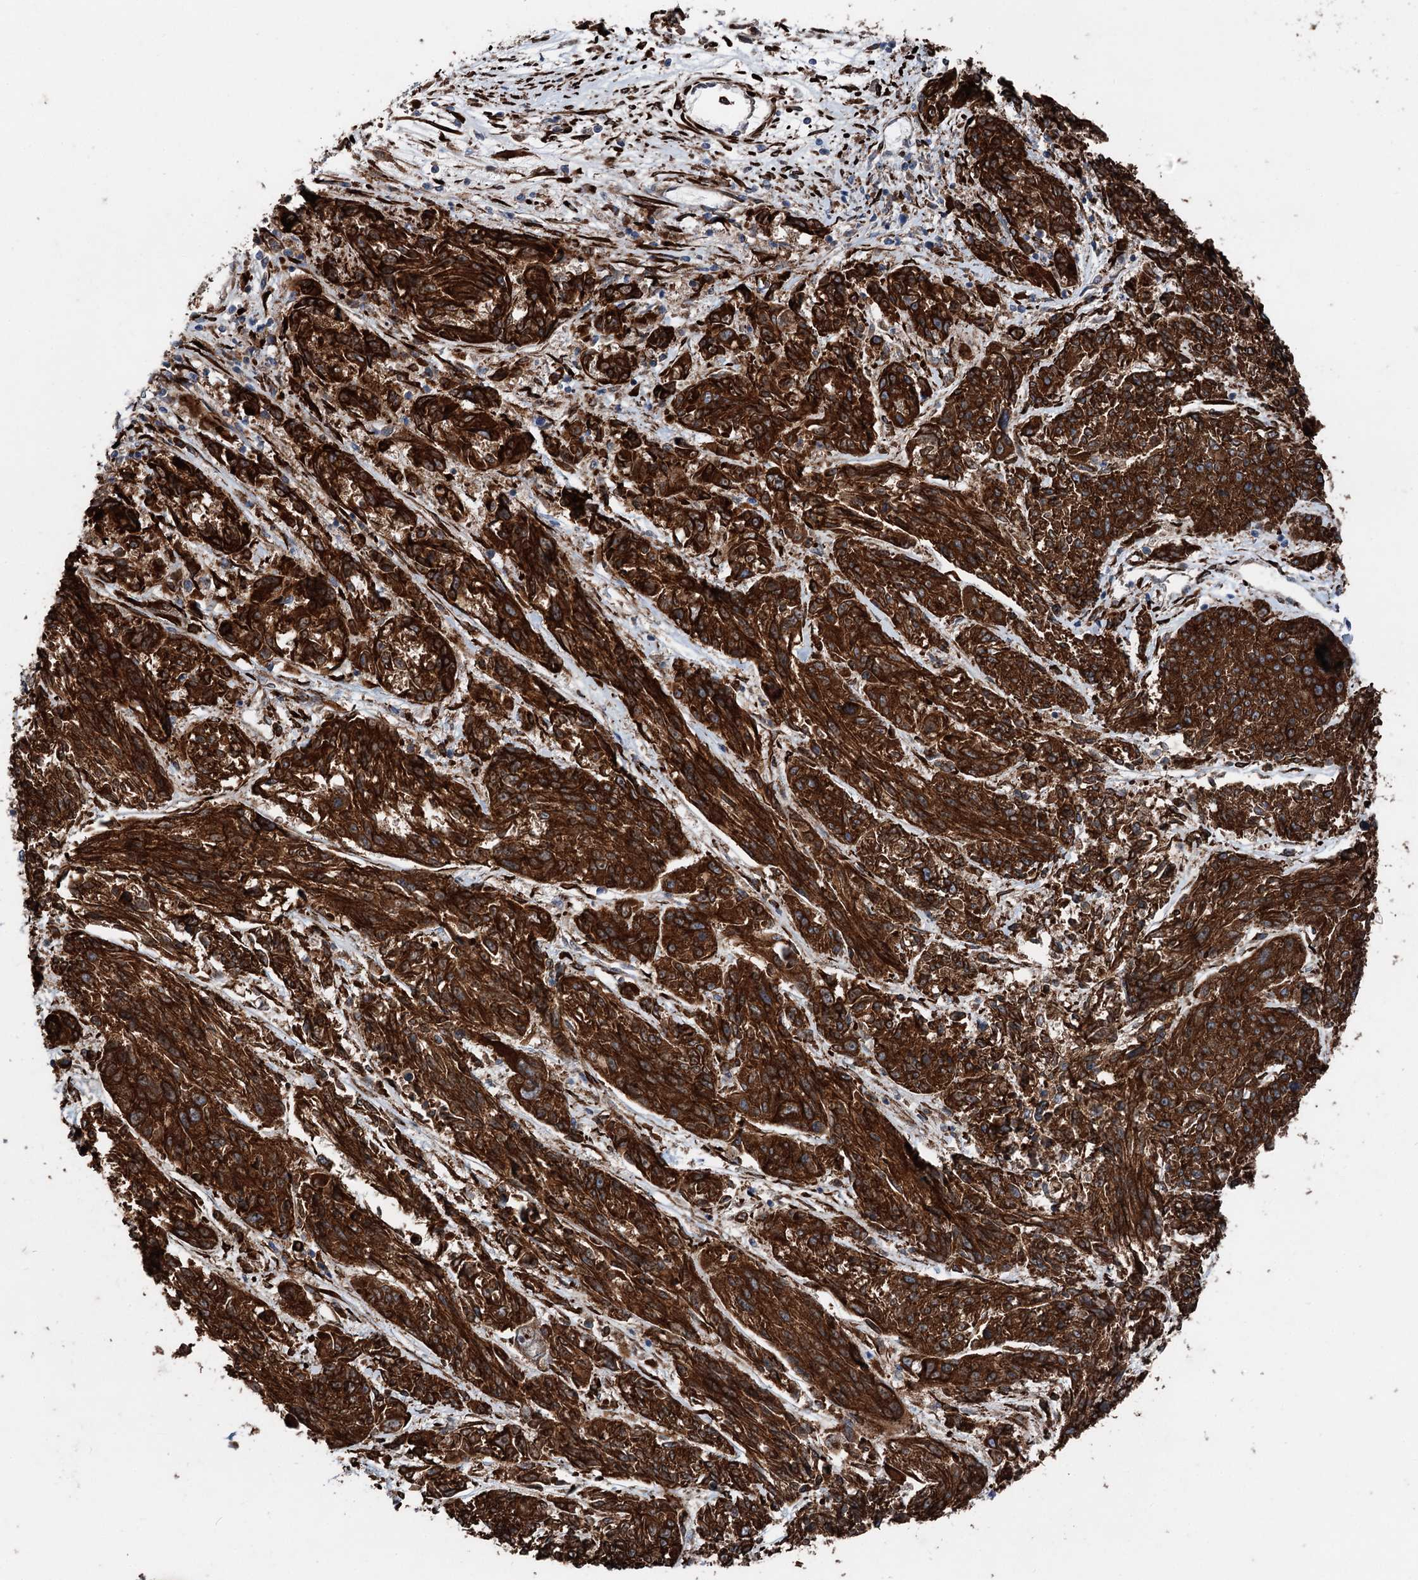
{"staining": {"intensity": "strong", "quantity": ">75%", "location": "cytoplasmic/membranous"}, "tissue": "melanoma", "cell_type": "Tumor cells", "image_type": "cancer", "snomed": [{"axis": "morphology", "description": "Malignant melanoma, NOS"}, {"axis": "topography", "description": "Skin"}], "caption": "Immunohistochemistry image of human melanoma stained for a protein (brown), which displays high levels of strong cytoplasmic/membranous expression in about >75% of tumor cells.", "gene": "DDIAS", "patient": {"sex": "male", "age": 53}}